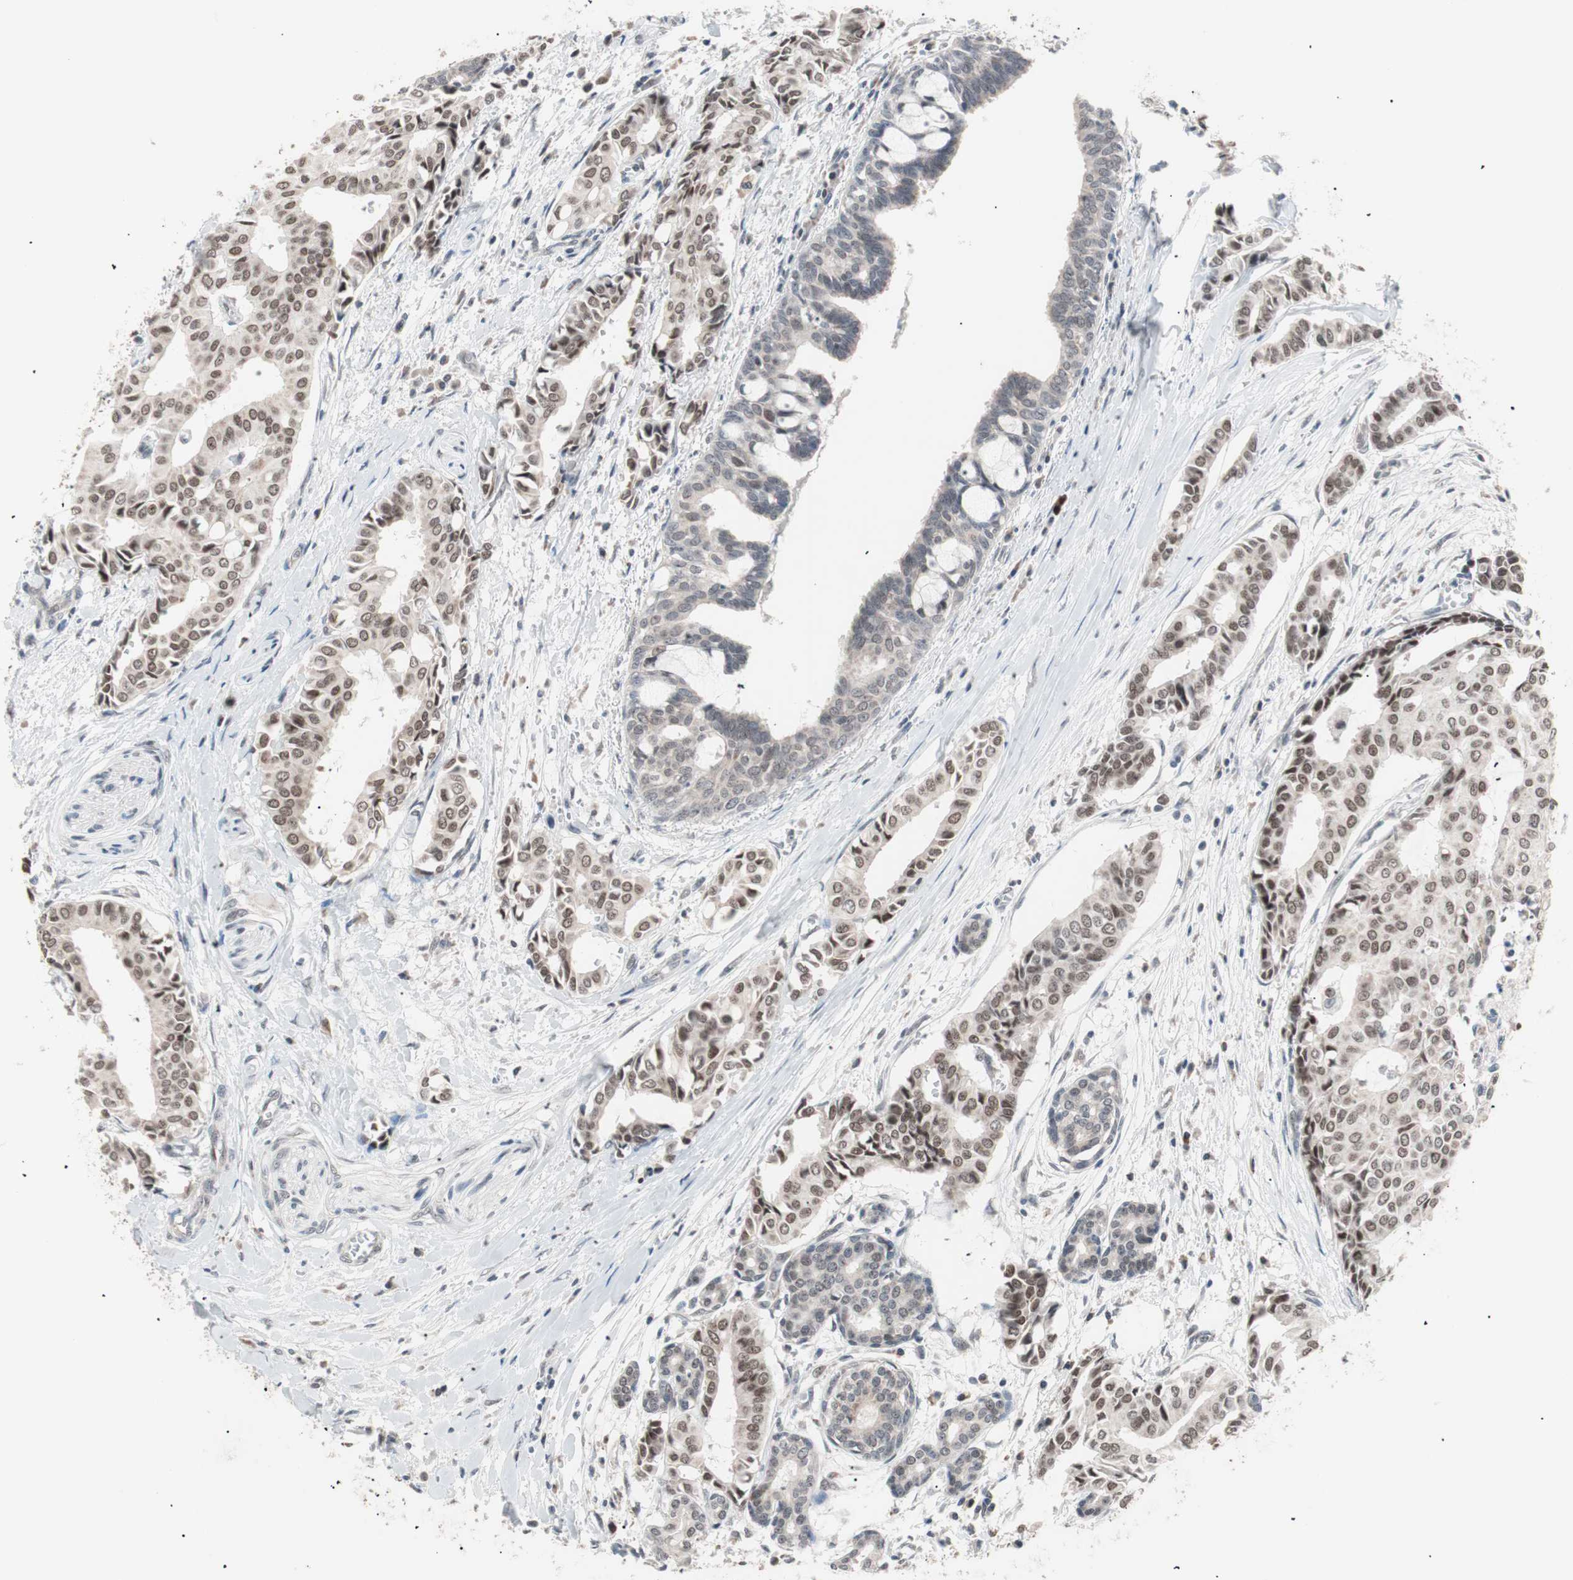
{"staining": {"intensity": "moderate", "quantity": ">75%", "location": "nuclear"}, "tissue": "head and neck cancer", "cell_type": "Tumor cells", "image_type": "cancer", "snomed": [{"axis": "morphology", "description": "Adenocarcinoma, NOS"}, {"axis": "topography", "description": "Salivary gland"}, {"axis": "topography", "description": "Head-Neck"}], "caption": "The immunohistochemical stain shows moderate nuclear expression in tumor cells of adenocarcinoma (head and neck) tissue.", "gene": "LIG3", "patient": {"sex": "female", "age": 59}}